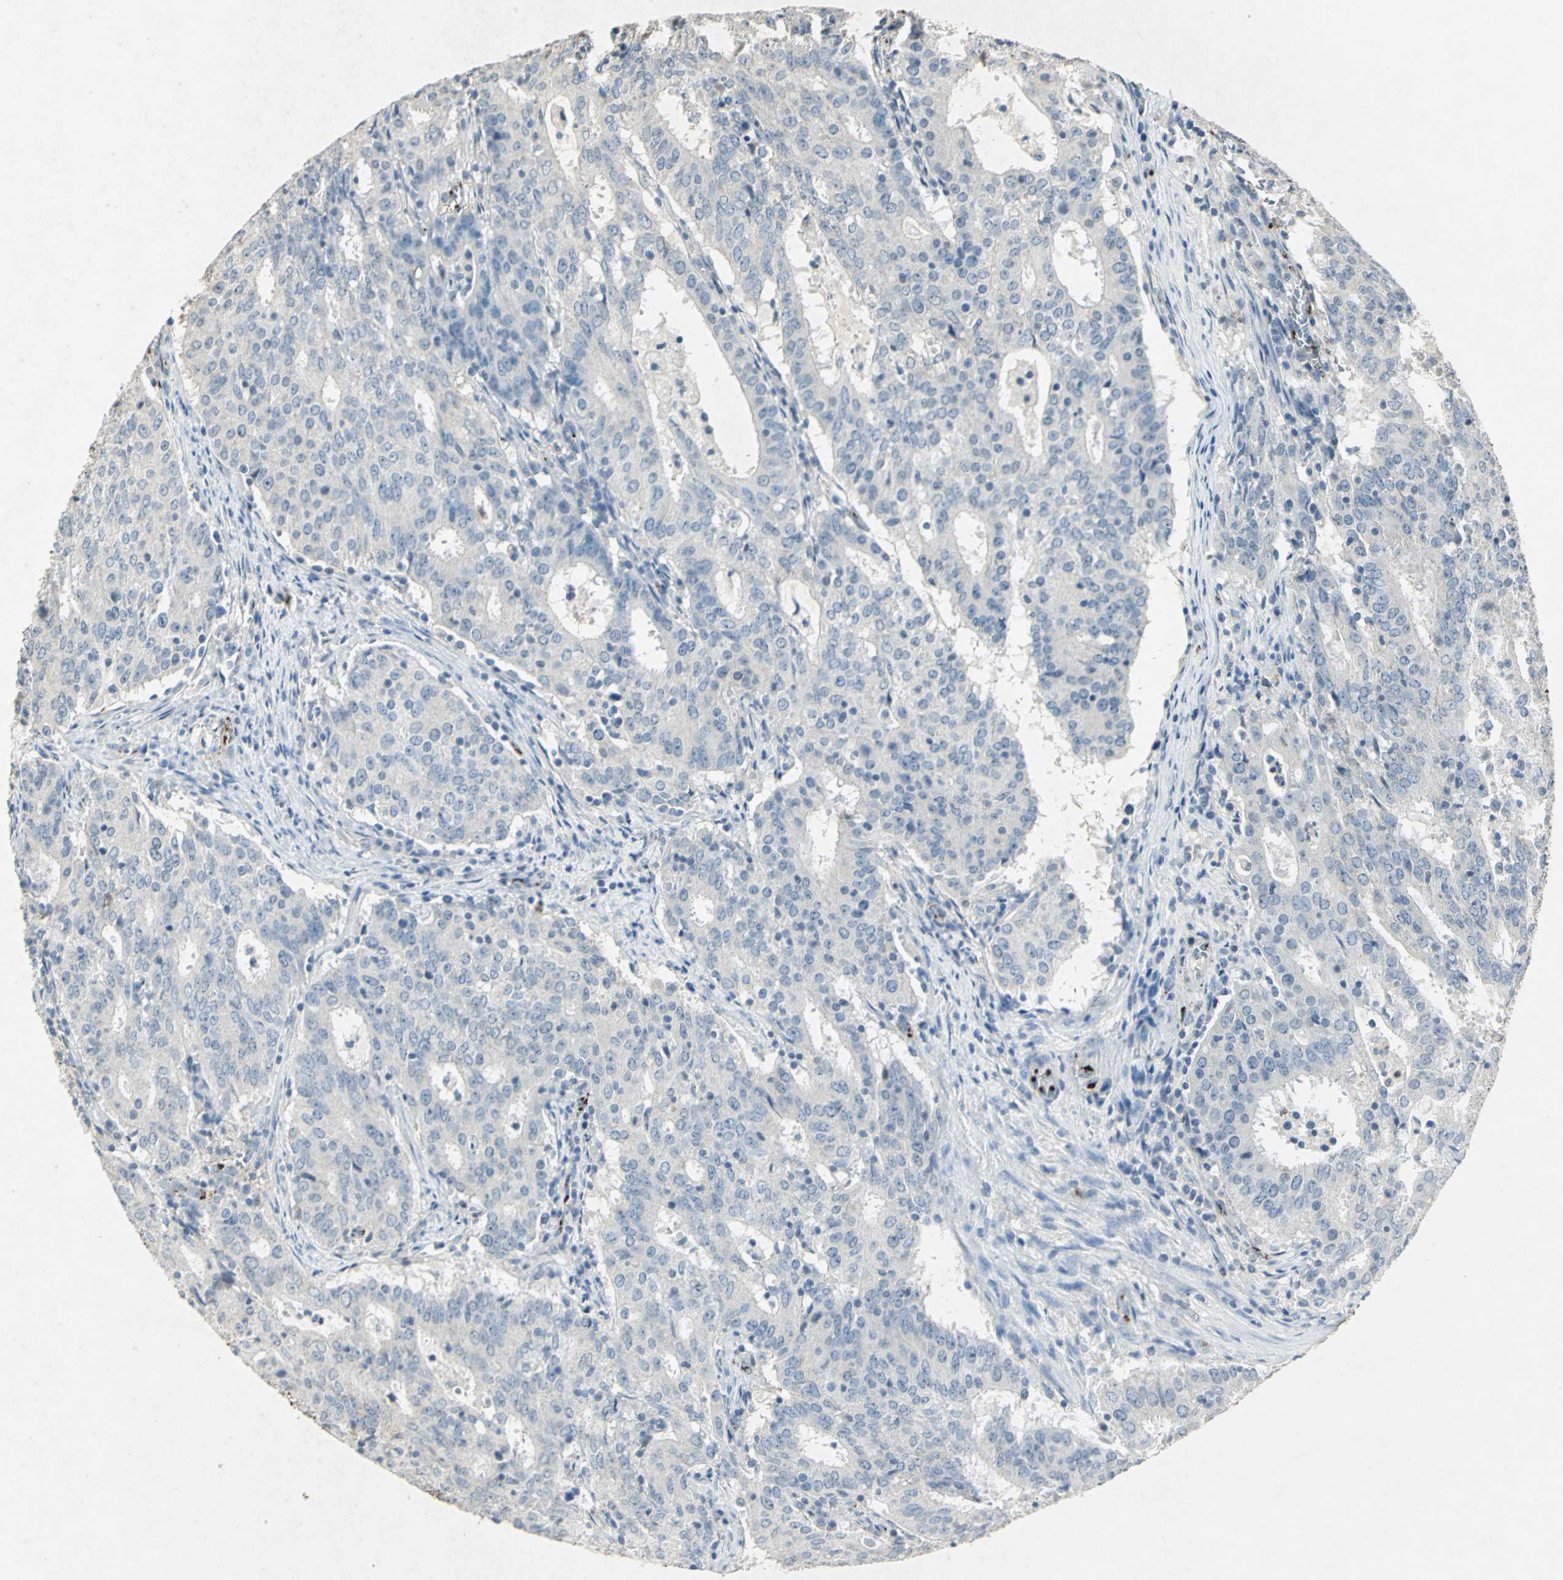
{"staining": {"intensity": "negative", "quantity": "none", "location": "none"}, "tissue": "cervical cancer", "cell_type": "Tumor cells", "image_type": "cancer", "snomed": [{"axis": "morphology", "description": "Adenocarcinoma, NOS"}, {"axis": "topography", "description": "Cervix"}], "caption": "An immunohistochemistry histopathology image of adenocarcinoma (cervical) is shown. There is no staining in tumor cells of adenocarcinoma (cervical). The staining was performed using DAB to visualize the protein expression in brown, while the nuclei were stained in blue with hematoxylin (Magnification: 20x).", "gene": "CAMK2B", "patient": {"sex": "female", "age": 44}}